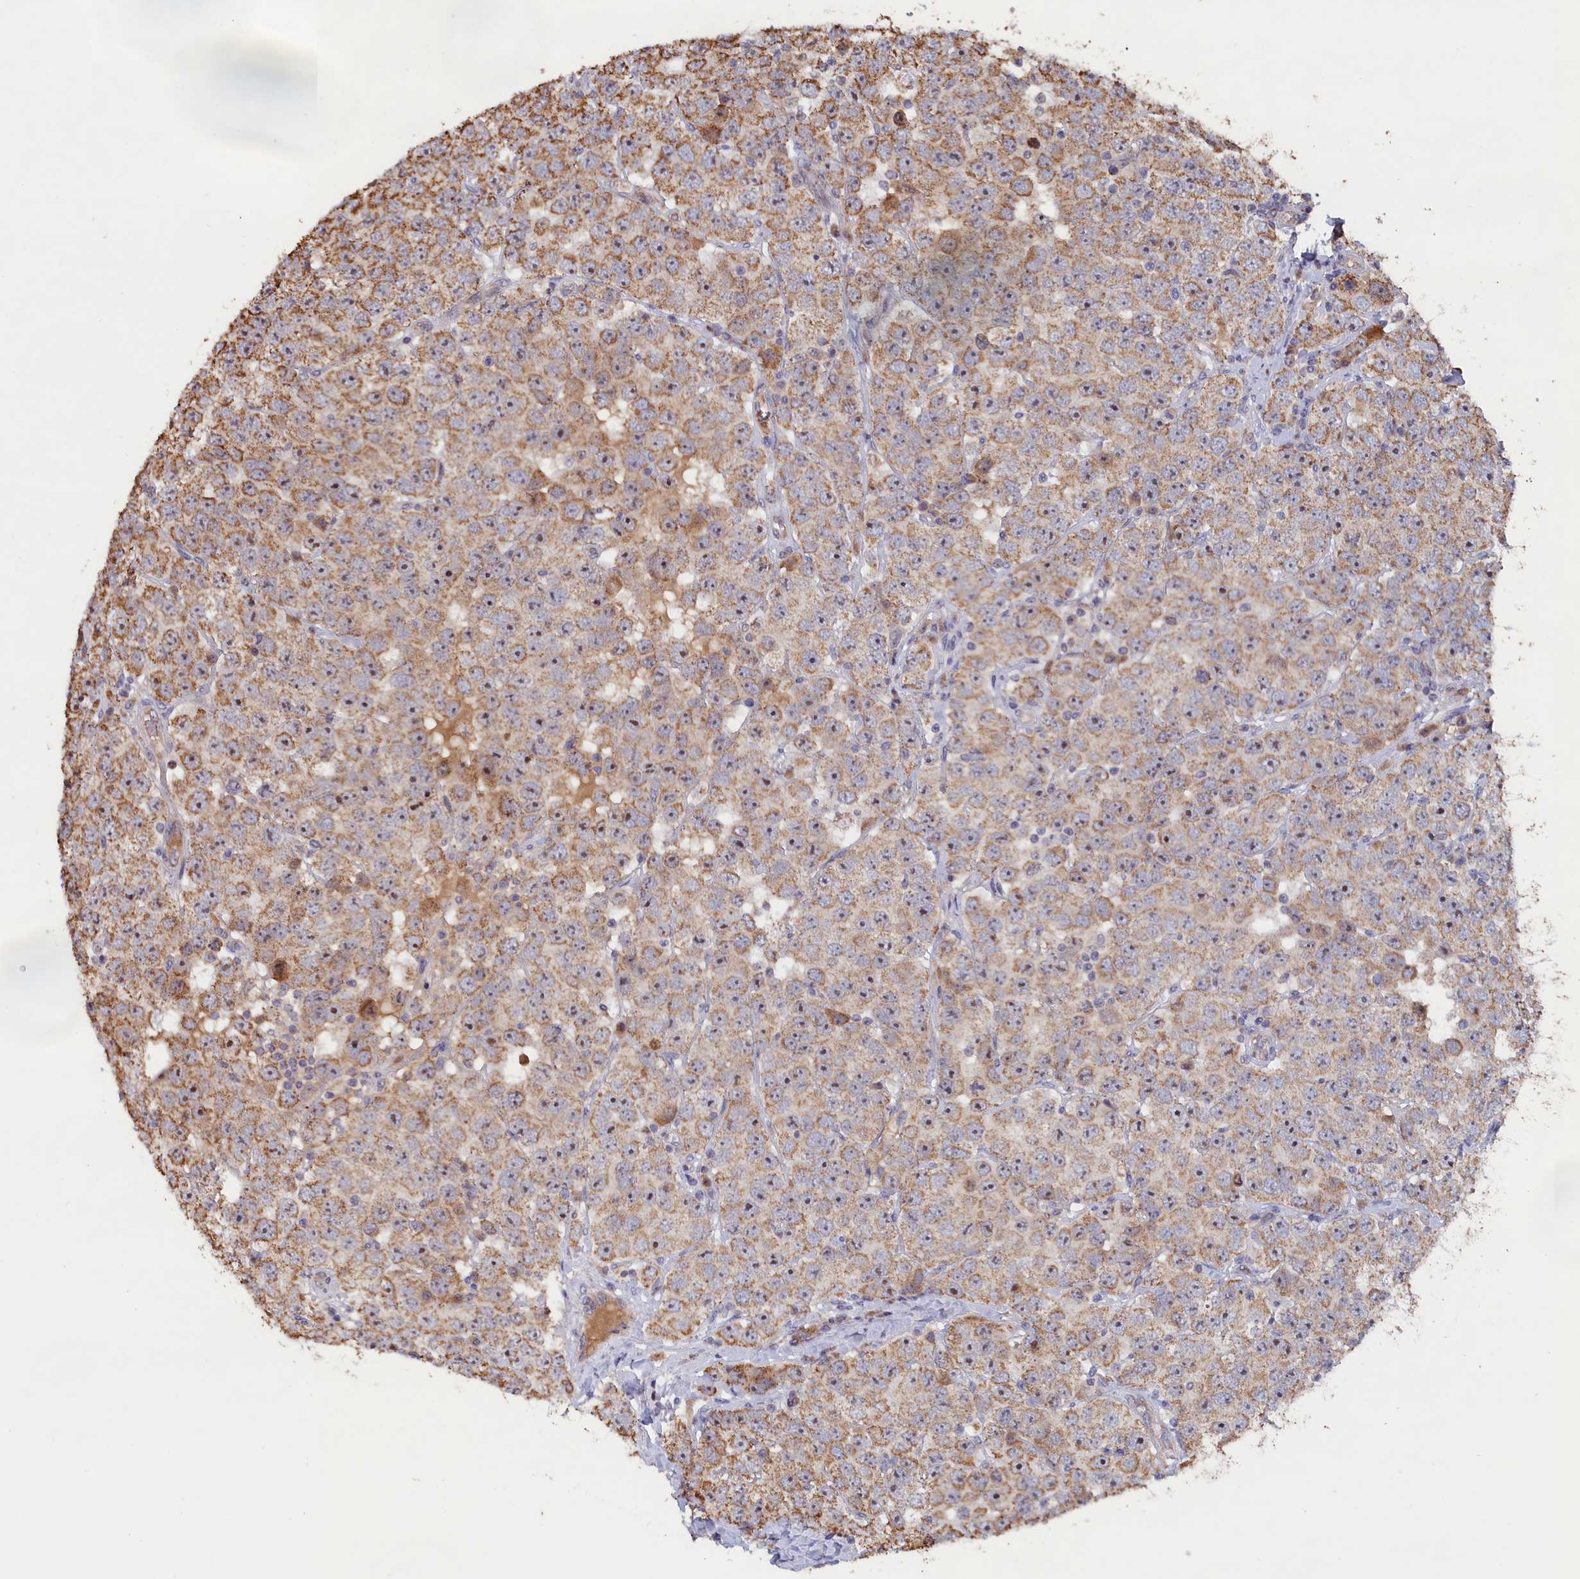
{"staining": {"intensity": "weak", "quantity": ">75%", "location": "cytoplasmic/membranous"}, "tissue": "testis cancer", "cell_type": "Tumor cells", "image_type": "cancer", "snomed": [{"axis": "morphology", "description": "Seminoma, NOS"}, {"axis": "topography", "description": "Testis"}], "caption": "Approximately >75% of tumor cells in human testis cancer reveal weak cytoplasmic/membranous protein positivity as visualized by brown immunohistochemical staining.", "gene": "ZNF816", "patient": {"sex": "male", "age": 28}}